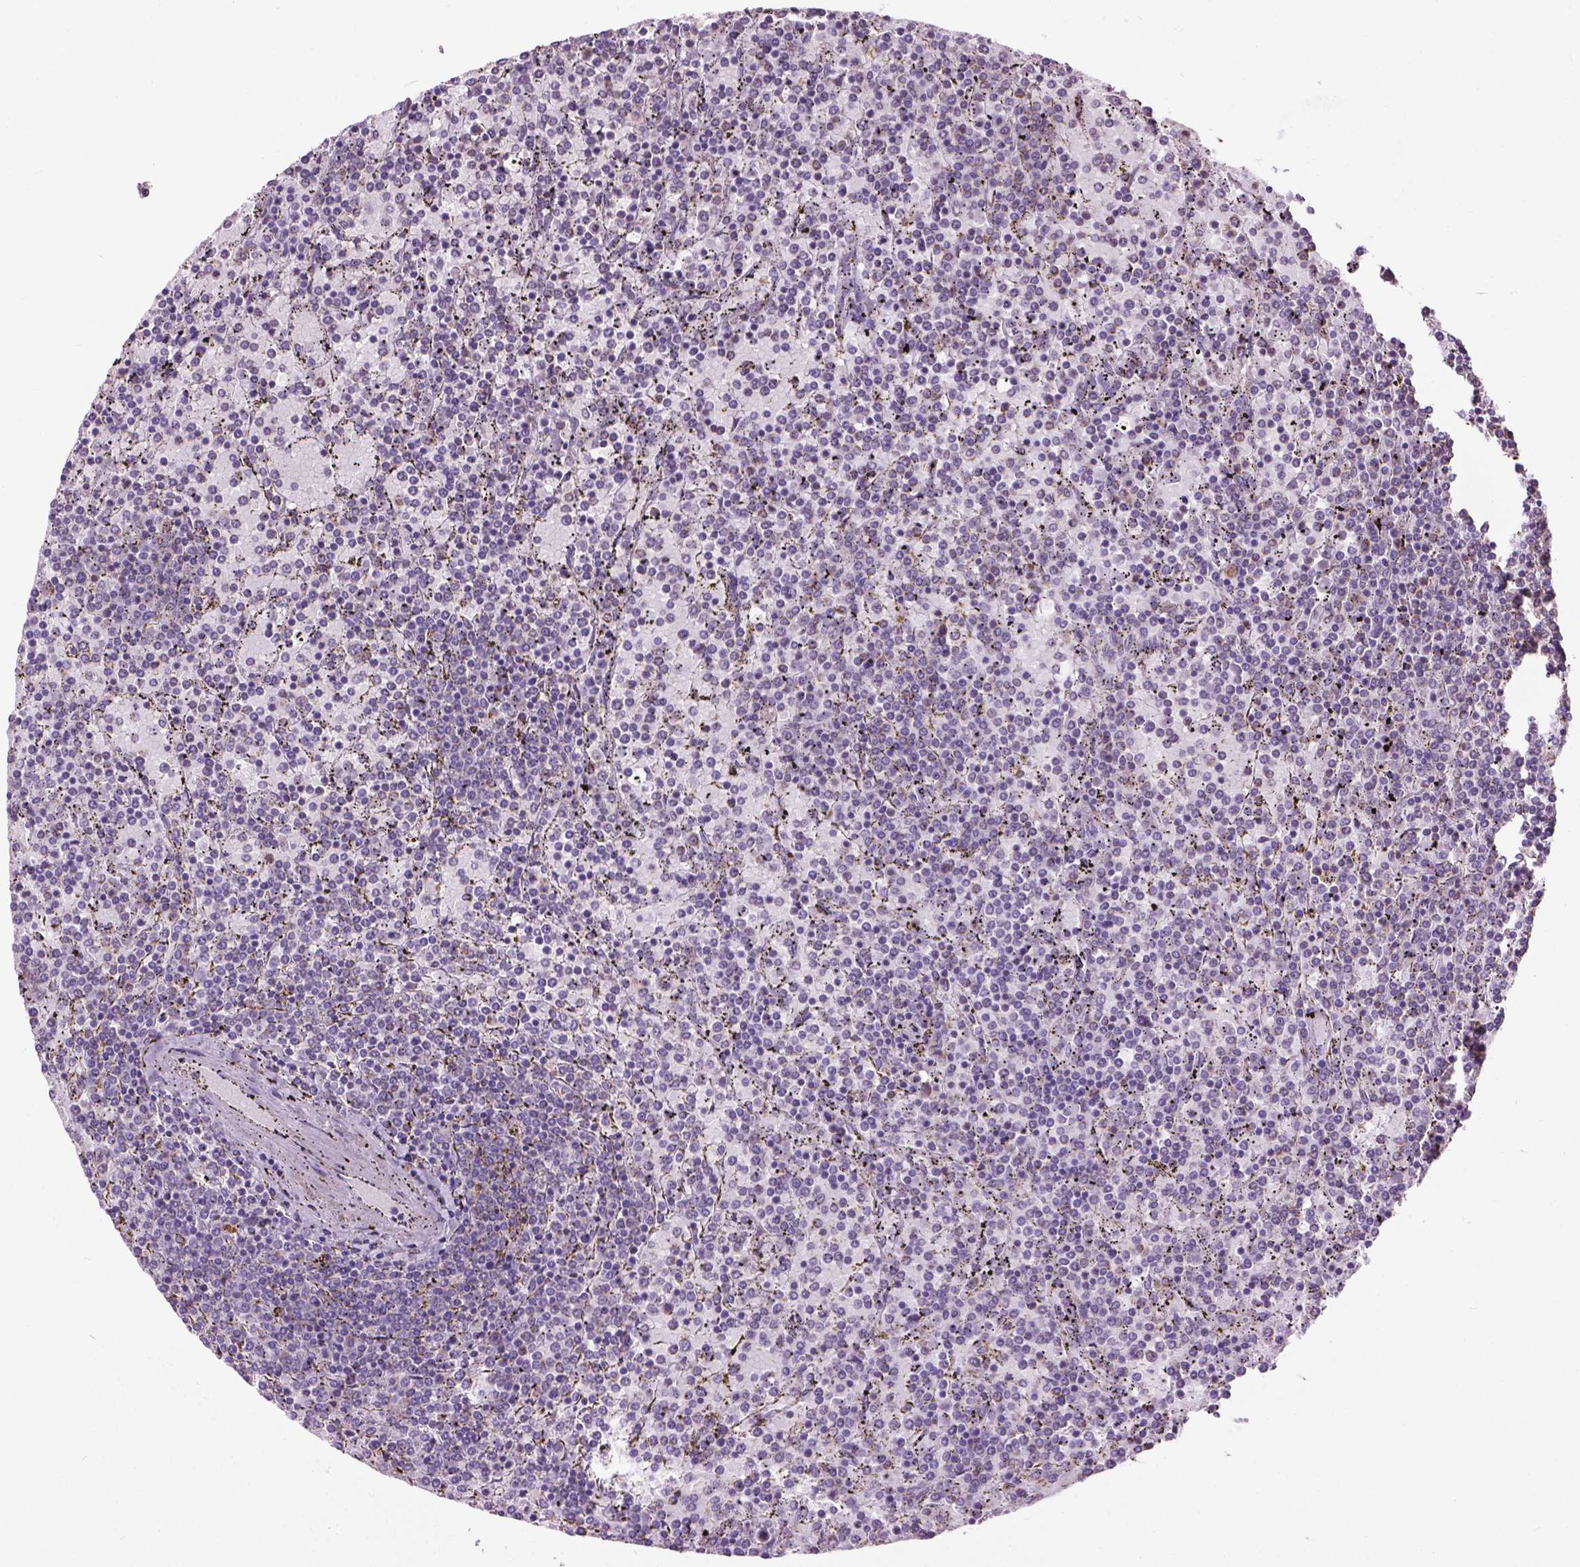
{"staining": {"intensity": "negative", "quantity": "none", "location": "none"}, "tissue": "lymphoma", "cell_type": "Tumor cells", "image_type": "cancer", "snomed": [{"axis": "morphology", "description": "Malignant lymphoma, non-Hodgkin's type, Low grade"}, {"axis": "topography", "description": "Spleen"}], "caption": "There is no significant staining in tumor cells of malignant lymphoma, non-Hodgkin's type (low-grade).", "gene": "VDAC1", "patient": {"sex": "female", "age": 77}}